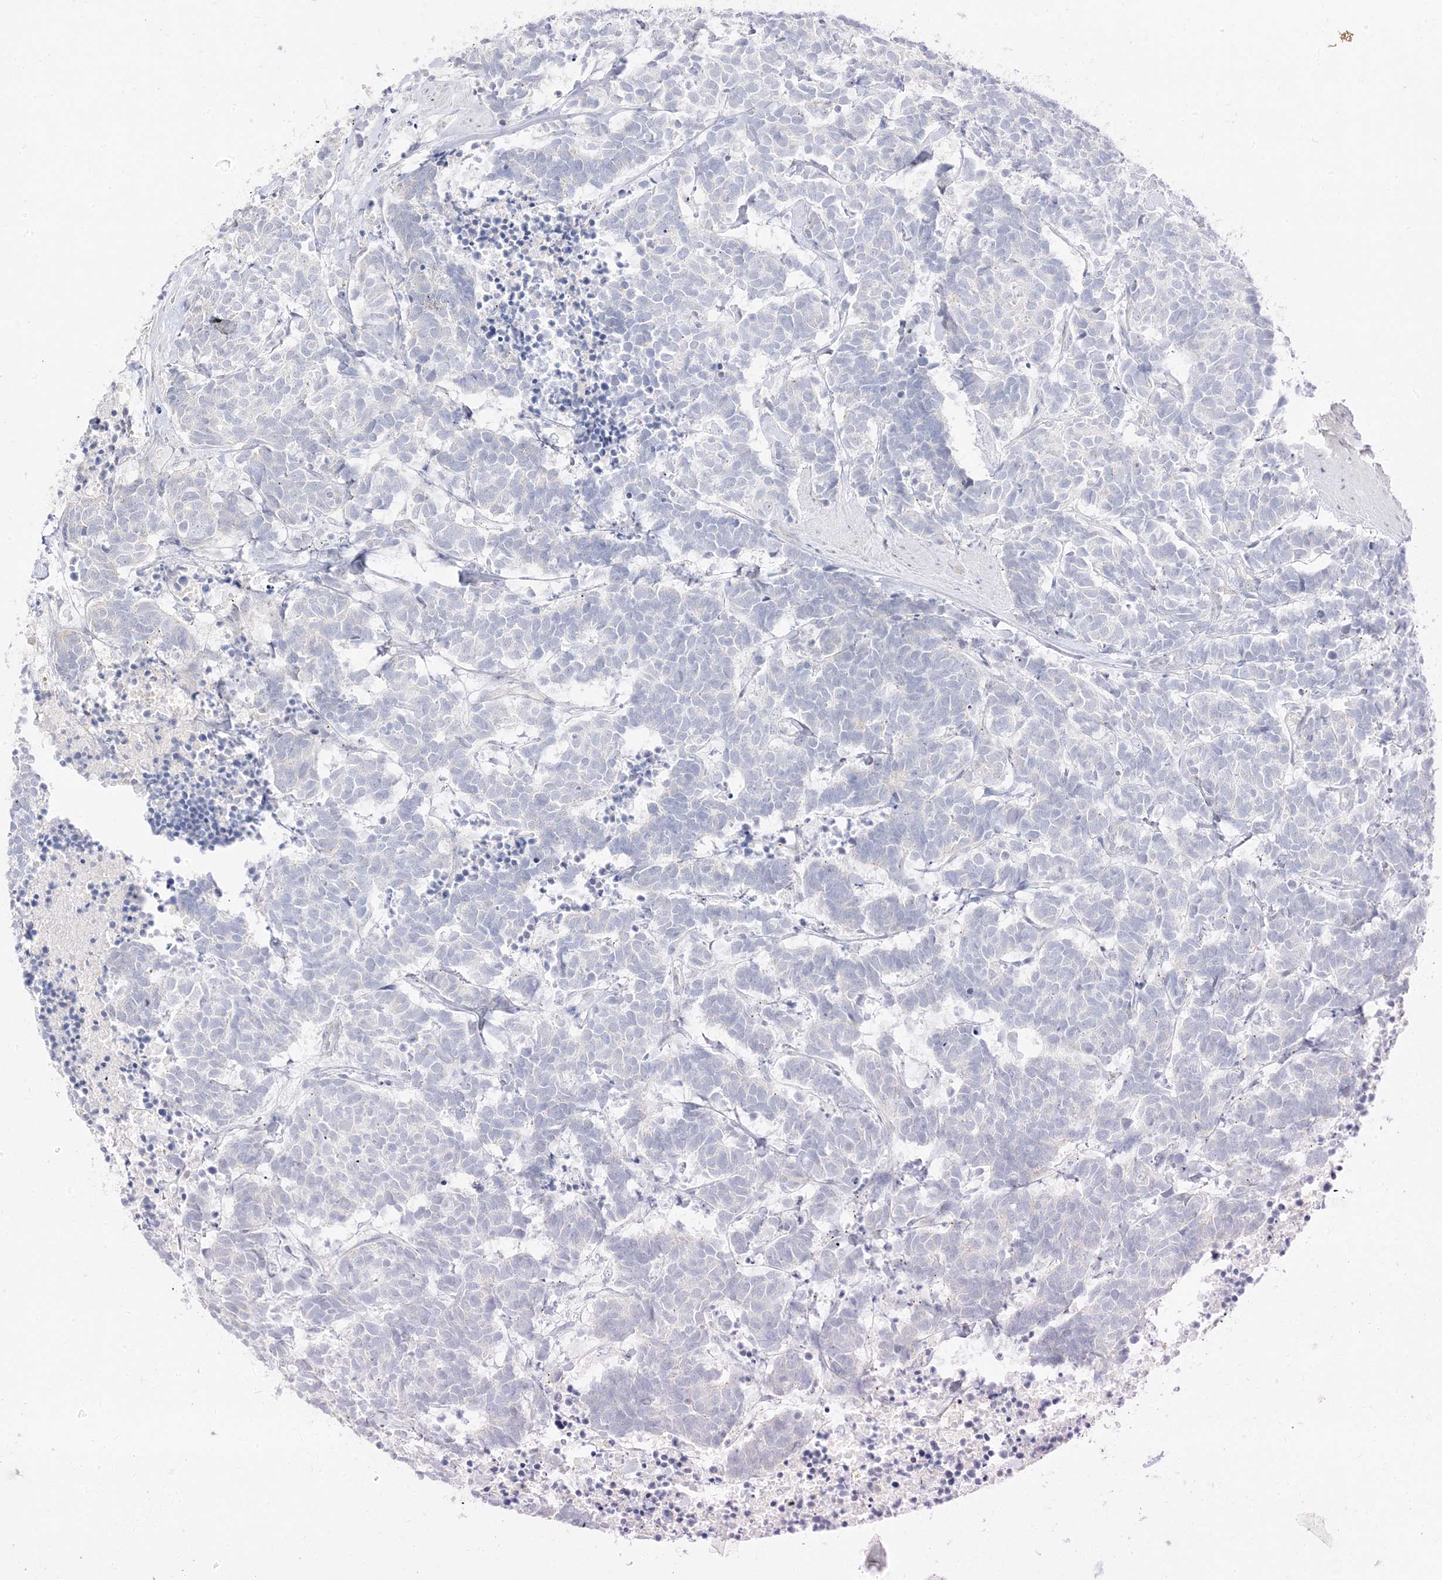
{"staining": {"intensity": "negative", "quantity": "none", "location": "none"}, "tissue": "carcinoid", "cell_type": "Tumor cells", "image_type": "cancer", "snomed": [{"axis": "morphology", "description": "Carcinoma, NOS"}, {"axis": "morphology", "description": "Carcinoid, malignant, NOS"}, {"axis": "topography", "description": "Urinary bladder"}], "caption": "DAB (3,3'-diaminobenzidine) immunohistochemical staining of human carcinoid reveals no significant staining in tumor cells. The staining is performed using DAB brown chromogen with nuclei counter-stained in using hematoxylin.", "gene": "TRANK1", "patient": {"sex": "male", "age": 57}}